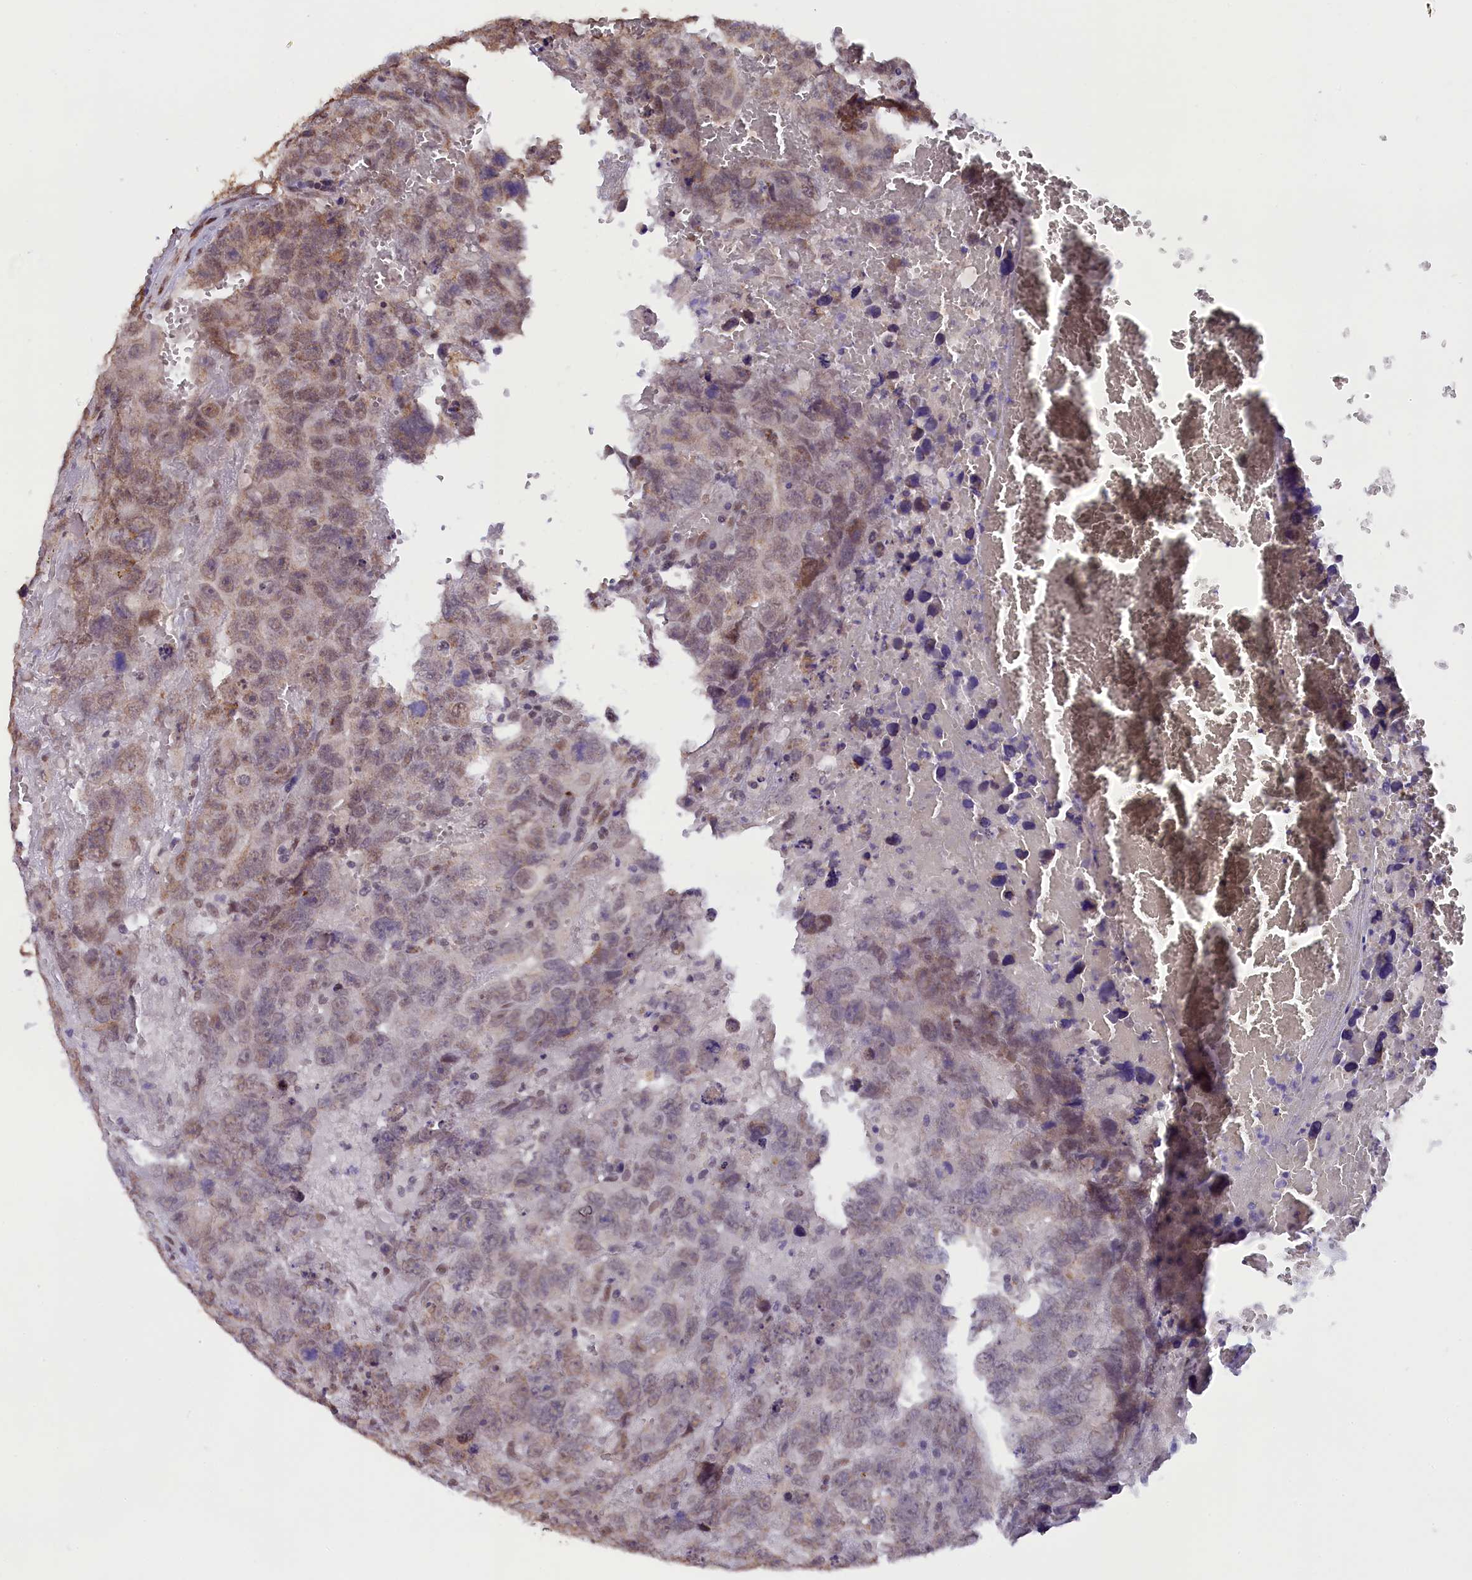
{"staining": {"intensity": "weak", "quantity": "<25%", "location": "cytoplasmic/membranous,nuclear"}, "tissue": "testis cancer", "cell_type": "Tumor cells", "image_type": "cancer", "snomed": [{"axis": "morphology", "description": "Carcinoma, Embryonal, NOS"}, {"axis": "topography", "description": "Testis"}], "caption": "DAB immunohistochemical staining of human testis cancer (embryonal carcinoma) reveals no significant expression in tumor cells. (DAB immunohistochemistry (IHC) with hematoxylin counter stain).", "gene": "NCBP1", "patient": {"sex": "male", "age": 45}}